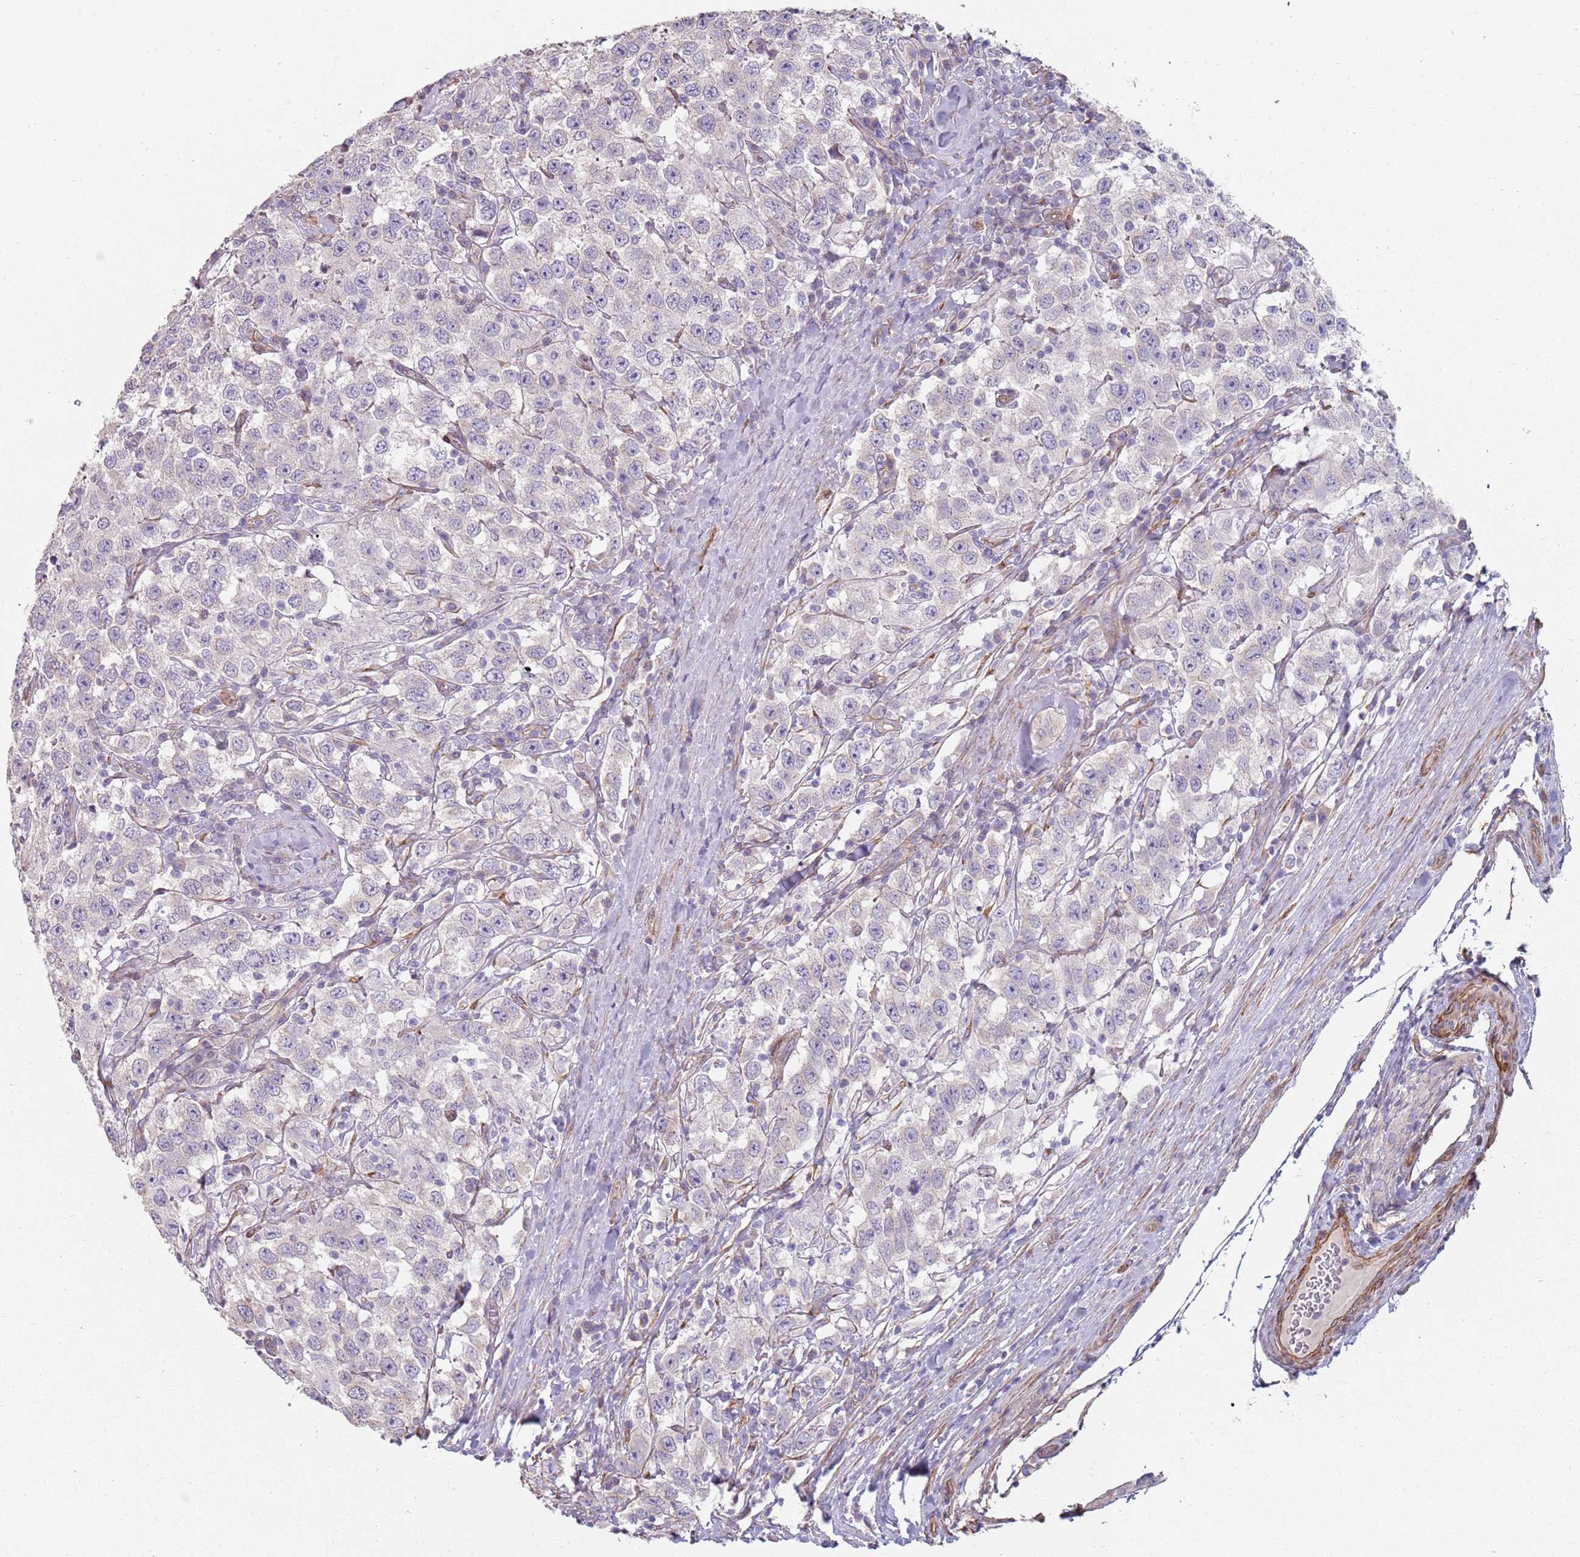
{"staining": {"intensity": "negative", "quantity": "none", "location": "none"}, "tissue": "testis cancer", "cell_type": "Tumor cells", "image_type": "cancer", "snomed": [{"axis": "morphology", "description": "Seminoma, NOS"}, {"axis": "topography", "description": "Testis"}], "caption": "Immunohistochemical staining of testis seminoma displays no significant expression in tumor cells.", "gene": "PHLPP2", "patient": {"sex": "male", "age": 41}}